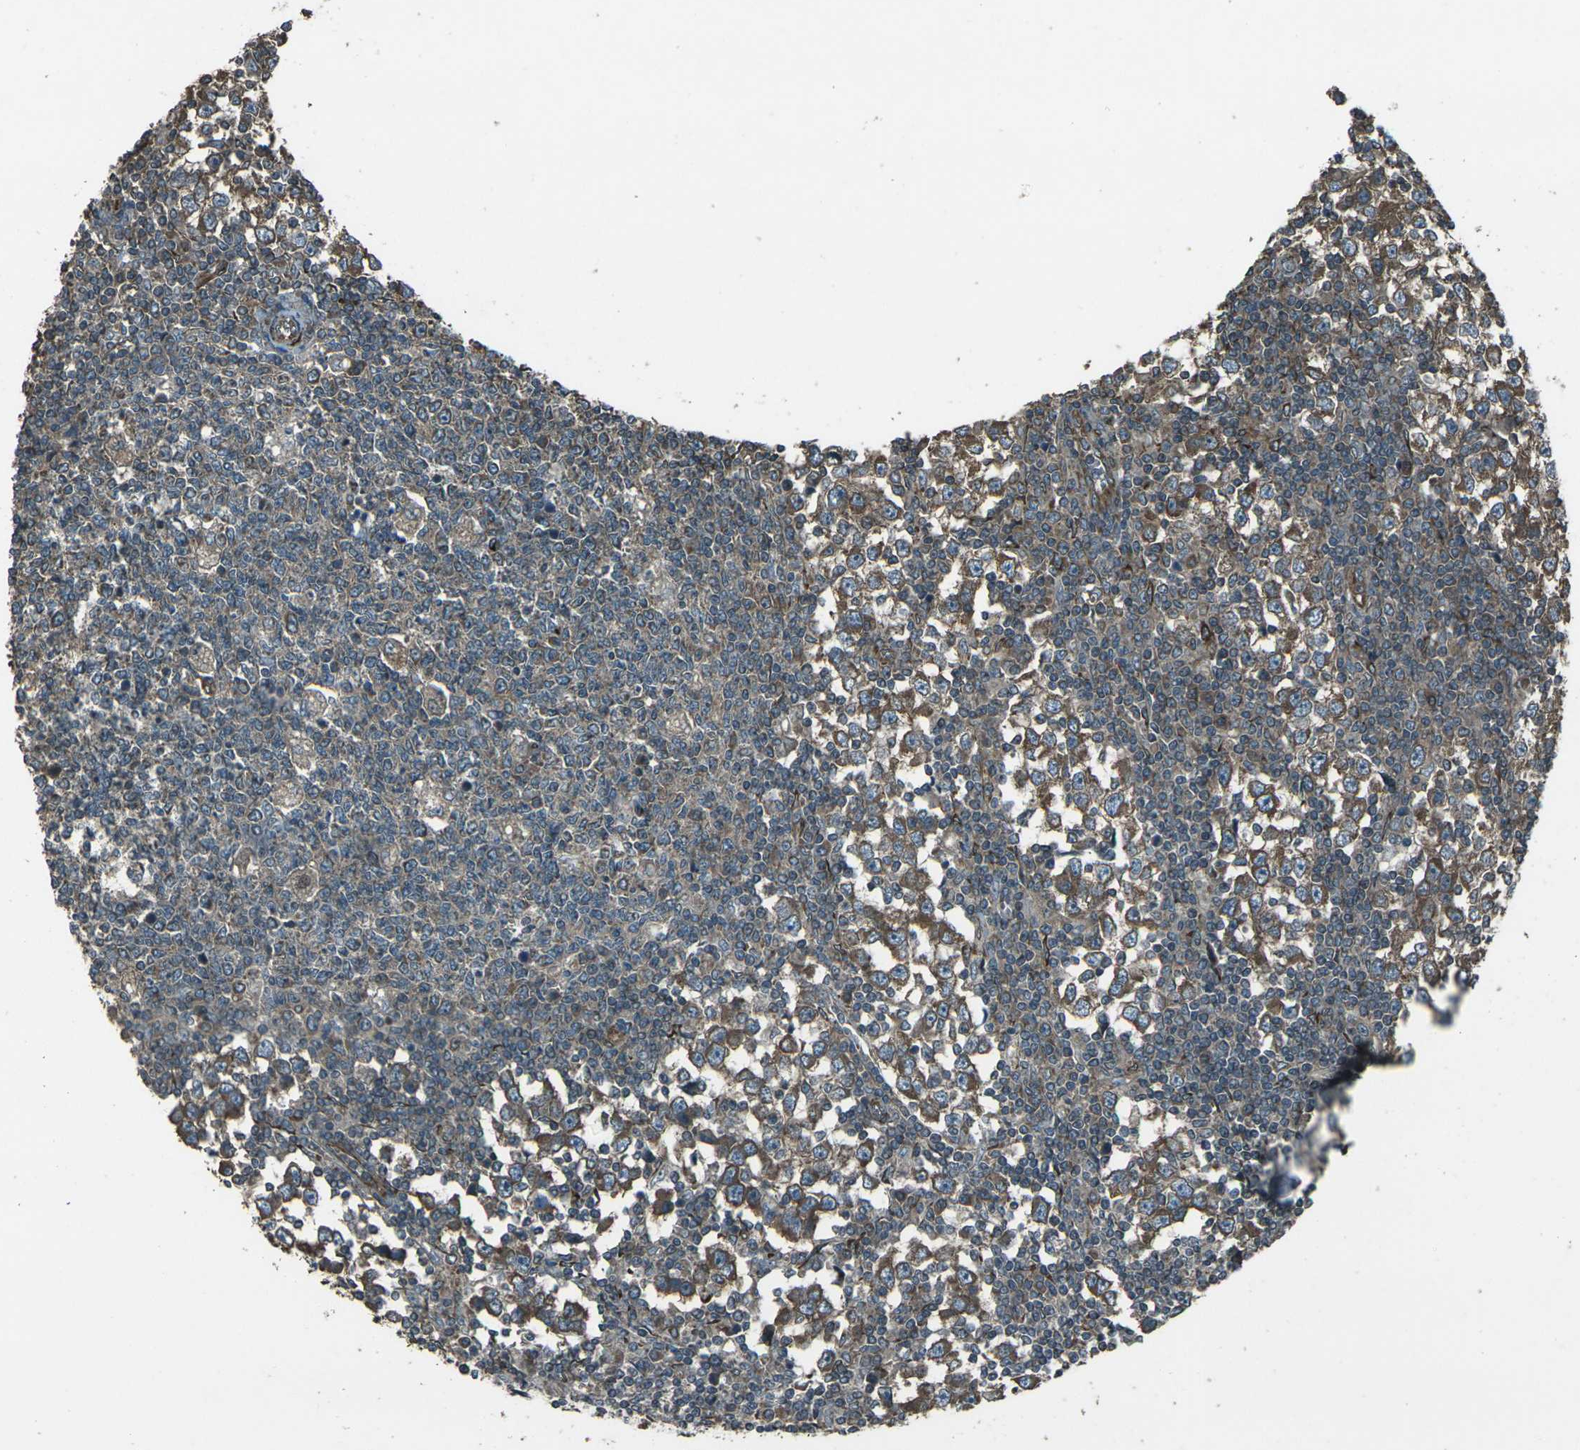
{"staining": {"intensity": "moderate", "quantity": ">75%", "location": "cytoplasmic/membranous"}, "tissue": "testis cancer", "cell_type": "Tumor cells", "image_type": "cancer", "snomed": [{"axis": "morphology", "description": "Seminoma, NOS"}, {"axis": "topography", "description": "Testis"}], "caption": "Seminoma (testis) stained with DAB (3,3'-diaminobenzidine) IHC shows medium levels of moderate cytoplasmic/membranous staining in about >75% of tumor cells. Immunohistochemistry (ihc) stains the protein in brown and the nuclei are stained blue.", "gene": "LSMEM1", "patient": {"sex": "male", "age": 65}}